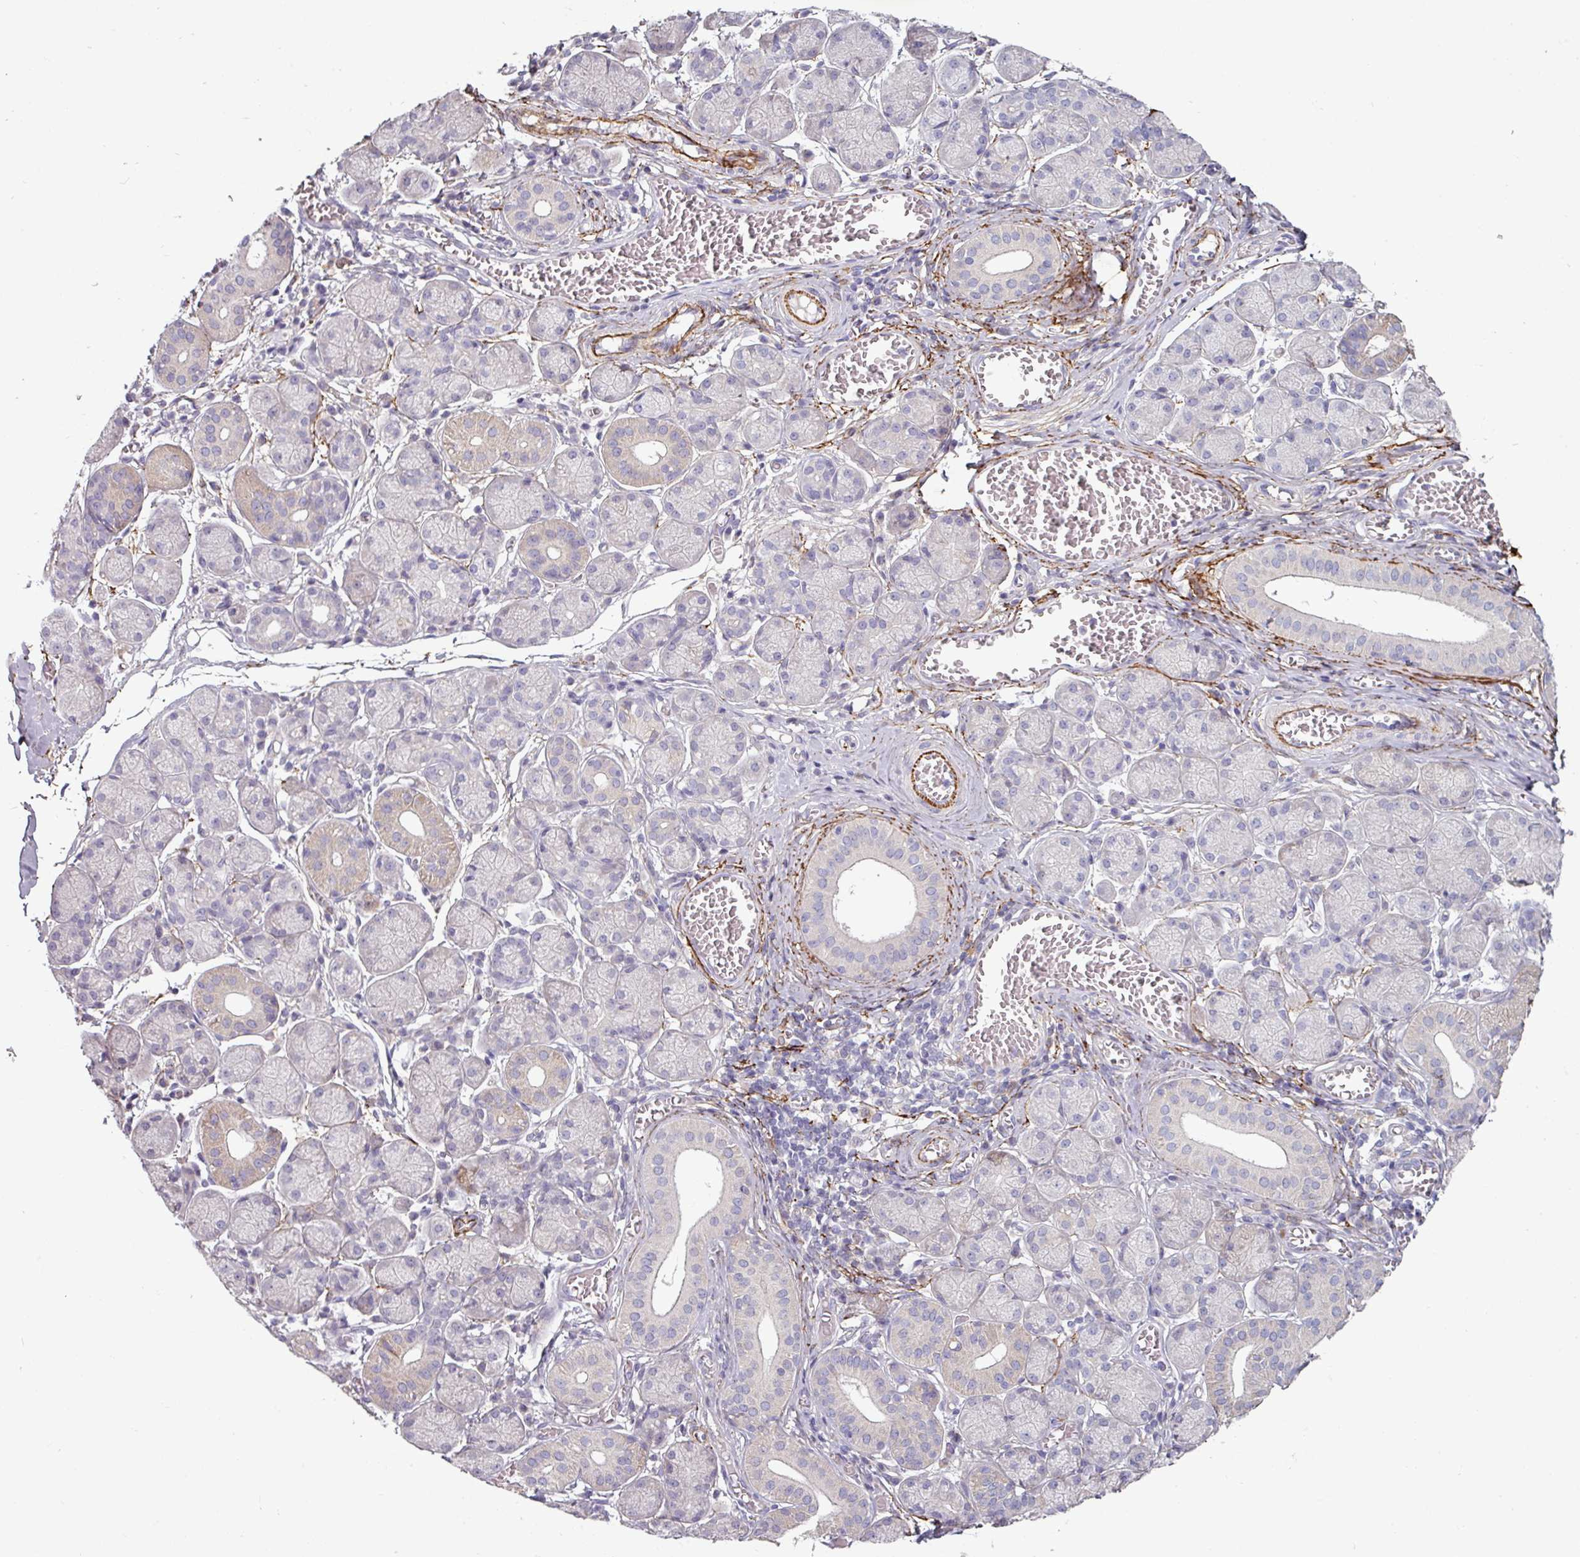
{"staining": {"intensity": "weak", "quantity": "<25%", "location": "cytoplasmic/membranous"}, "tissue": "salivary gland", "cell_type": "Glandular cells", "image_type": "normal", "snomed": [{"axis": "morphology", "description": "Normal tissue, NOS"}, {"axis": "topography", "description": "Salivary gland"}], "caption": "Immunohistochemistry image of normal human salivary gland stained for a protein (brown), which reveals no positivity in glandular cells. (DAB immunohistochemistry, high magnification).", "gene": "MTMR14", "patient": {"sex": "female", "age": 24}}